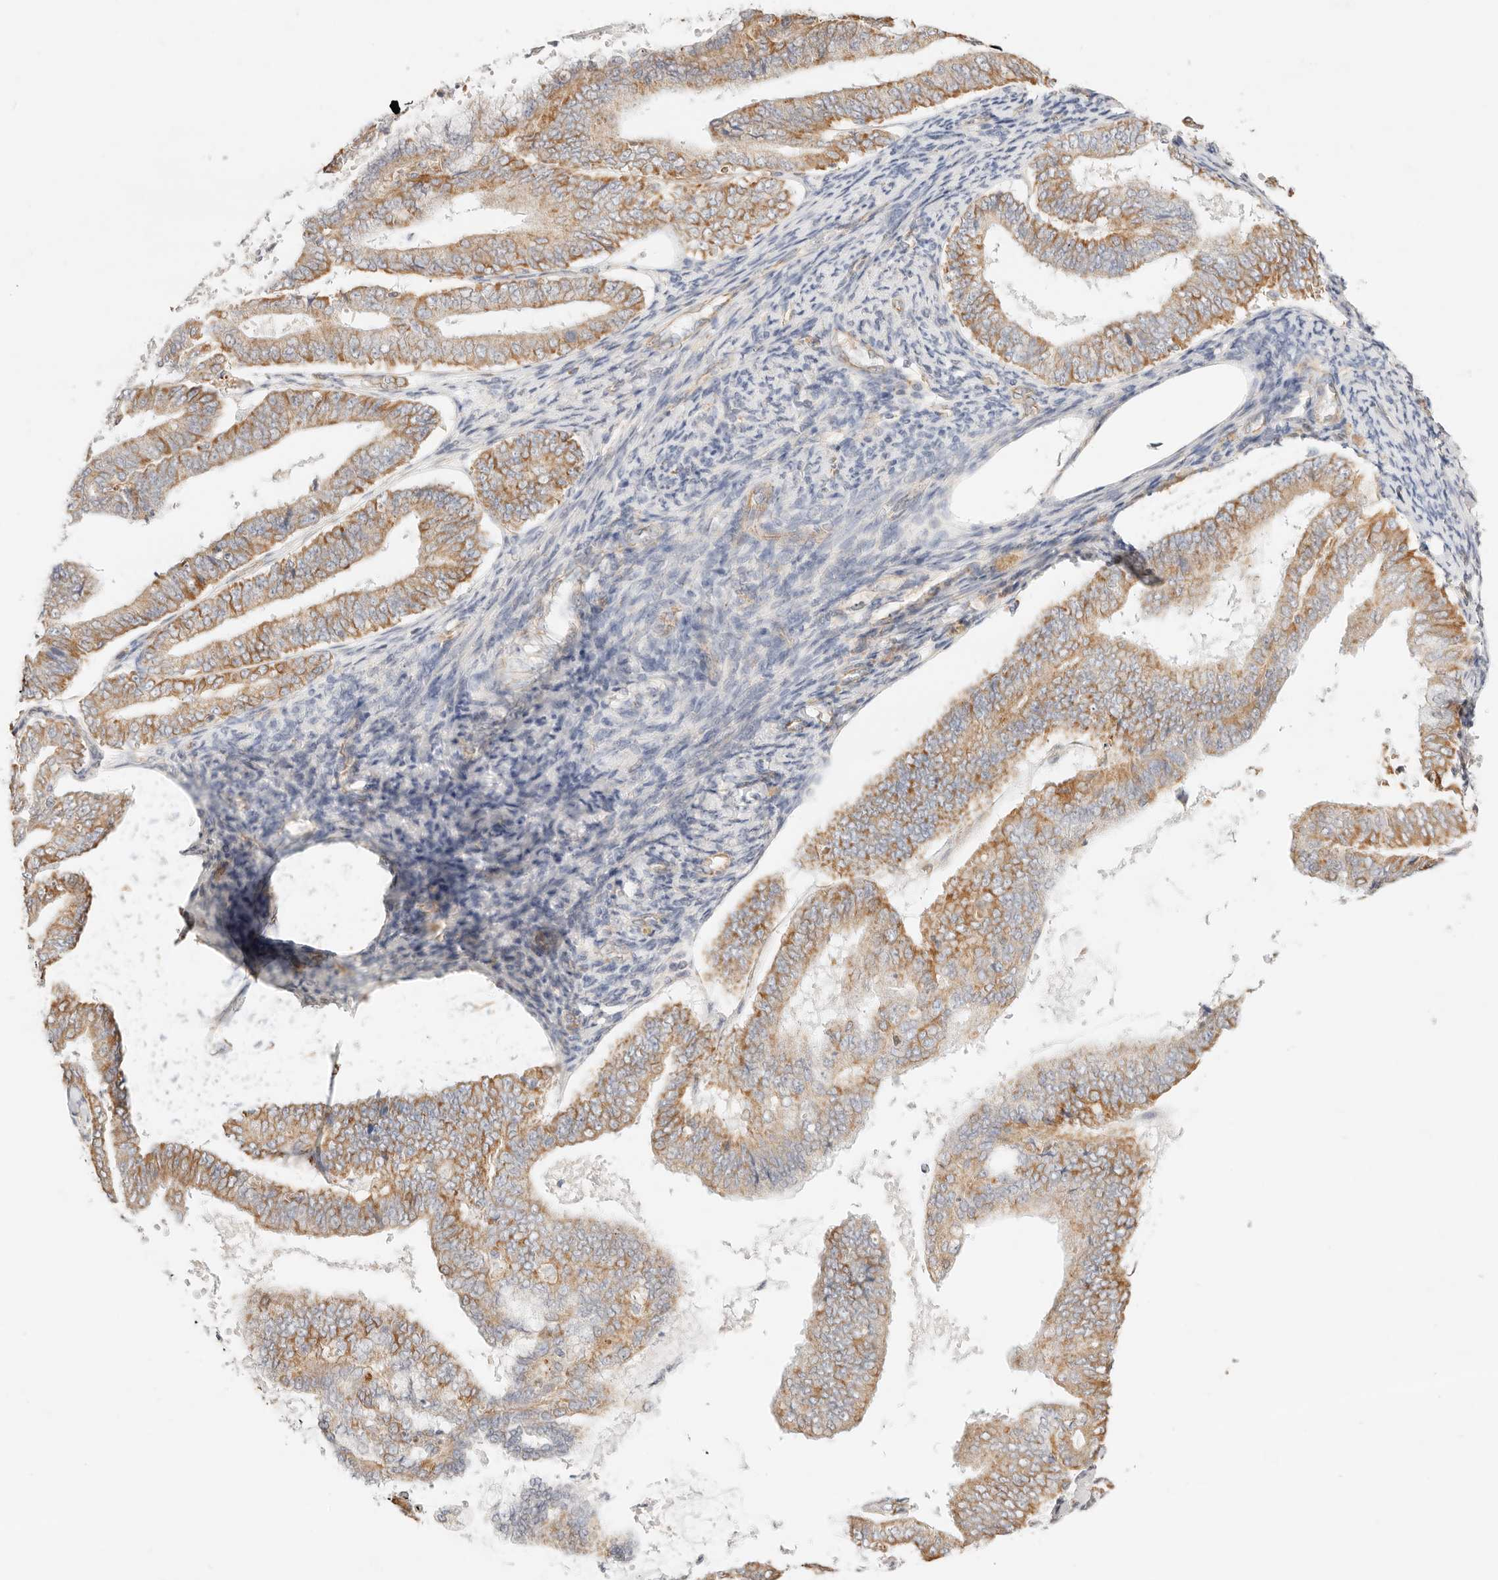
{"staining": {"intensity": "moderate", "quantity": ">75%", "location": "cytoplasmic/membranous"}, "tissue": "endometrial cancer", "cell_type": "Tumor cells", "image_type": "cancer", "snomed": [{"axis": "morphology", "description": "Adenocarcinoma, NOS"}, {"axis": "topography", "description": "Endometrium"}], "caption": "An image of human endometrial cancer stained for a protein exhibits moderate cytoplasmic/membranous brown staining in tumor cells.", "gene": "ZC3H11A", "patient": {"sex": "female", "age": 63}}